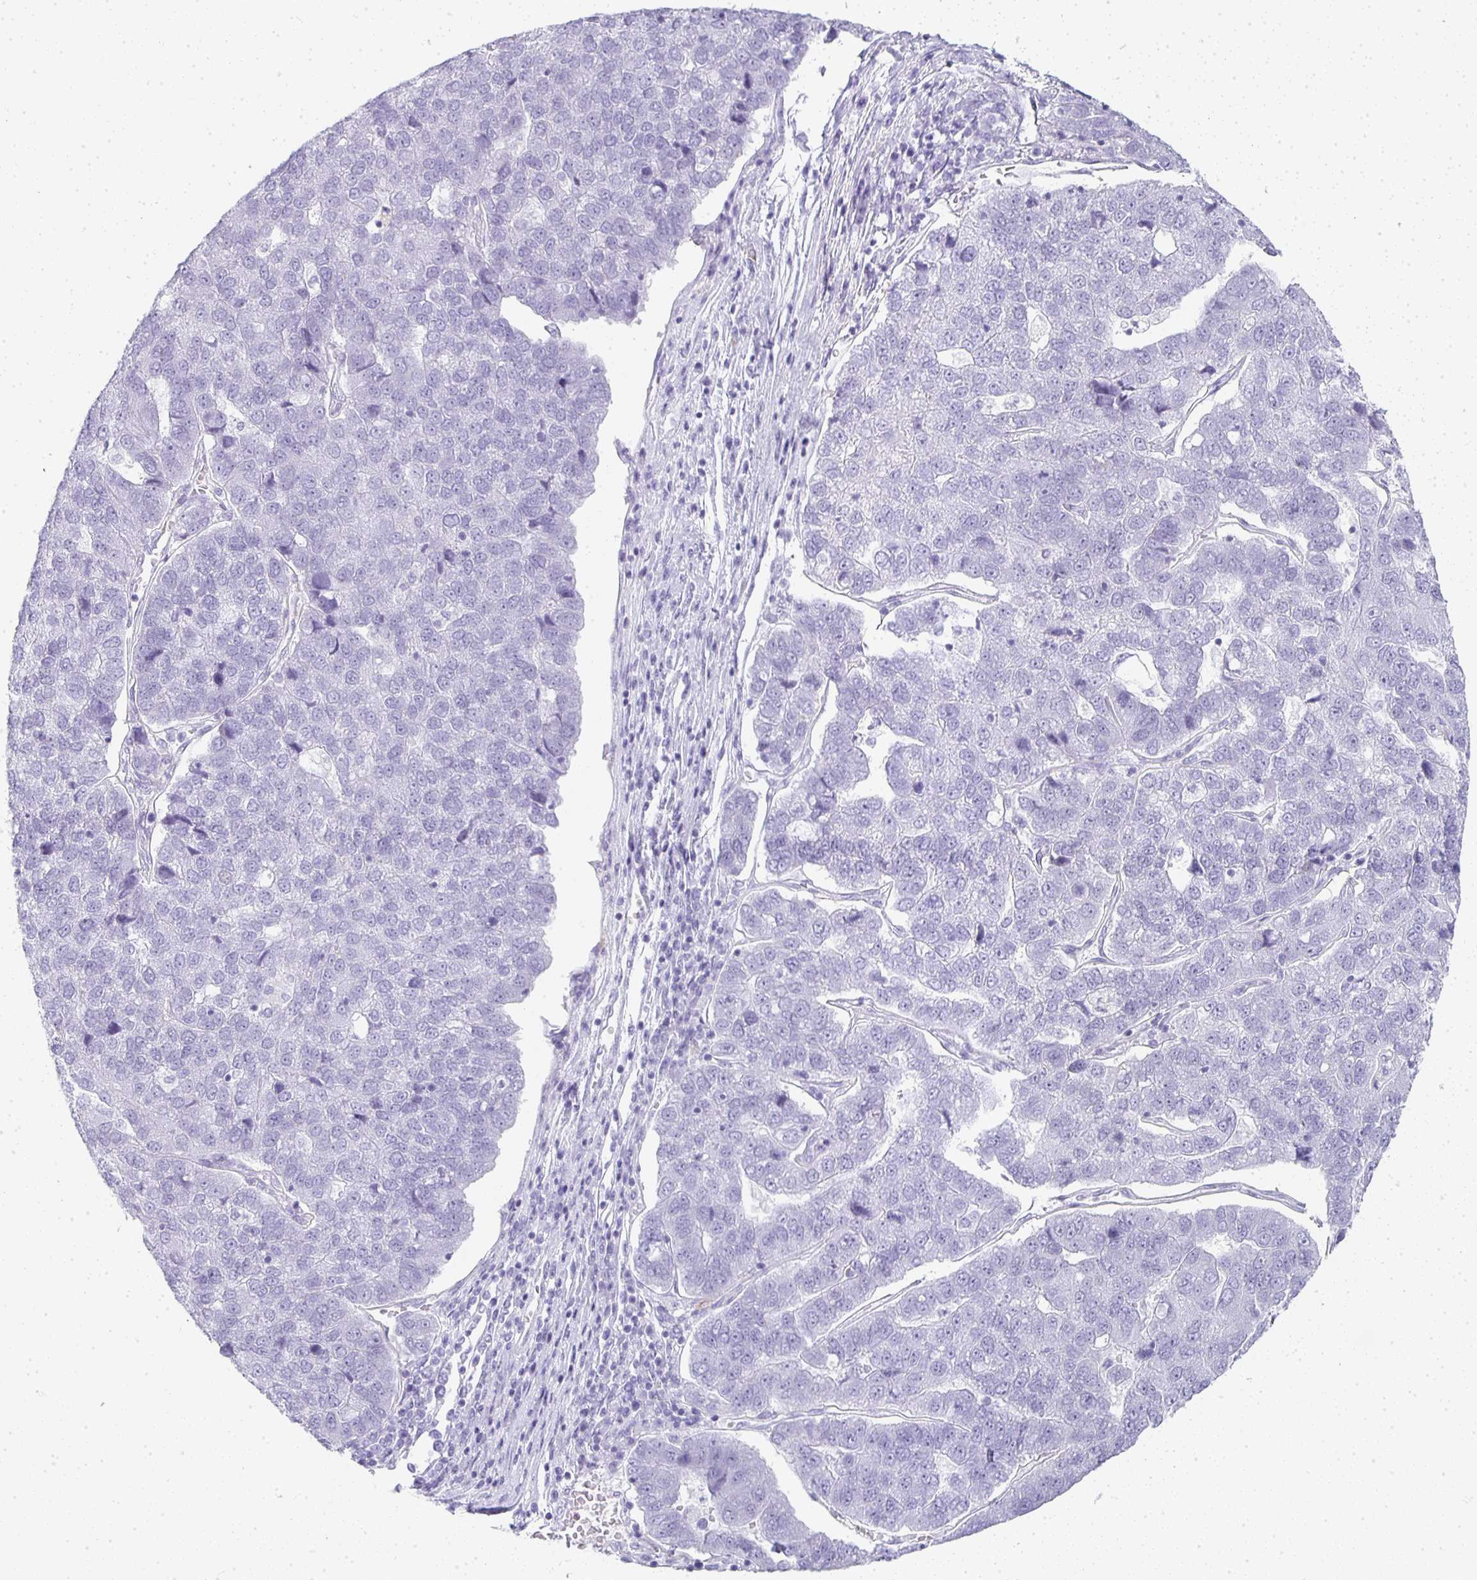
{"staining": {"intensity": "negative", "quantity": "none", "location": "none"}, "tissue": "pancreatic cancer", "cell_type": "Tumor cells", "image_type": "cancer", "snomed": [{"axis": "morphology", "description": "Adenocarcinoma, NOS"}, {"axis": "topography", "description": "Pancreas"}], "caption": "Pancreatic cancer (adenocarcinoma) was stained to show a protein in brown. There is no significant staining in tumor cells. Brightfield microscopy of immunohistochemistry (IHC) stained with DAB (brown) and hematoxylin (blue), captured at high magnification.", "gene": "TPSD1", "patient": {"sex": "female", "age": 61}}